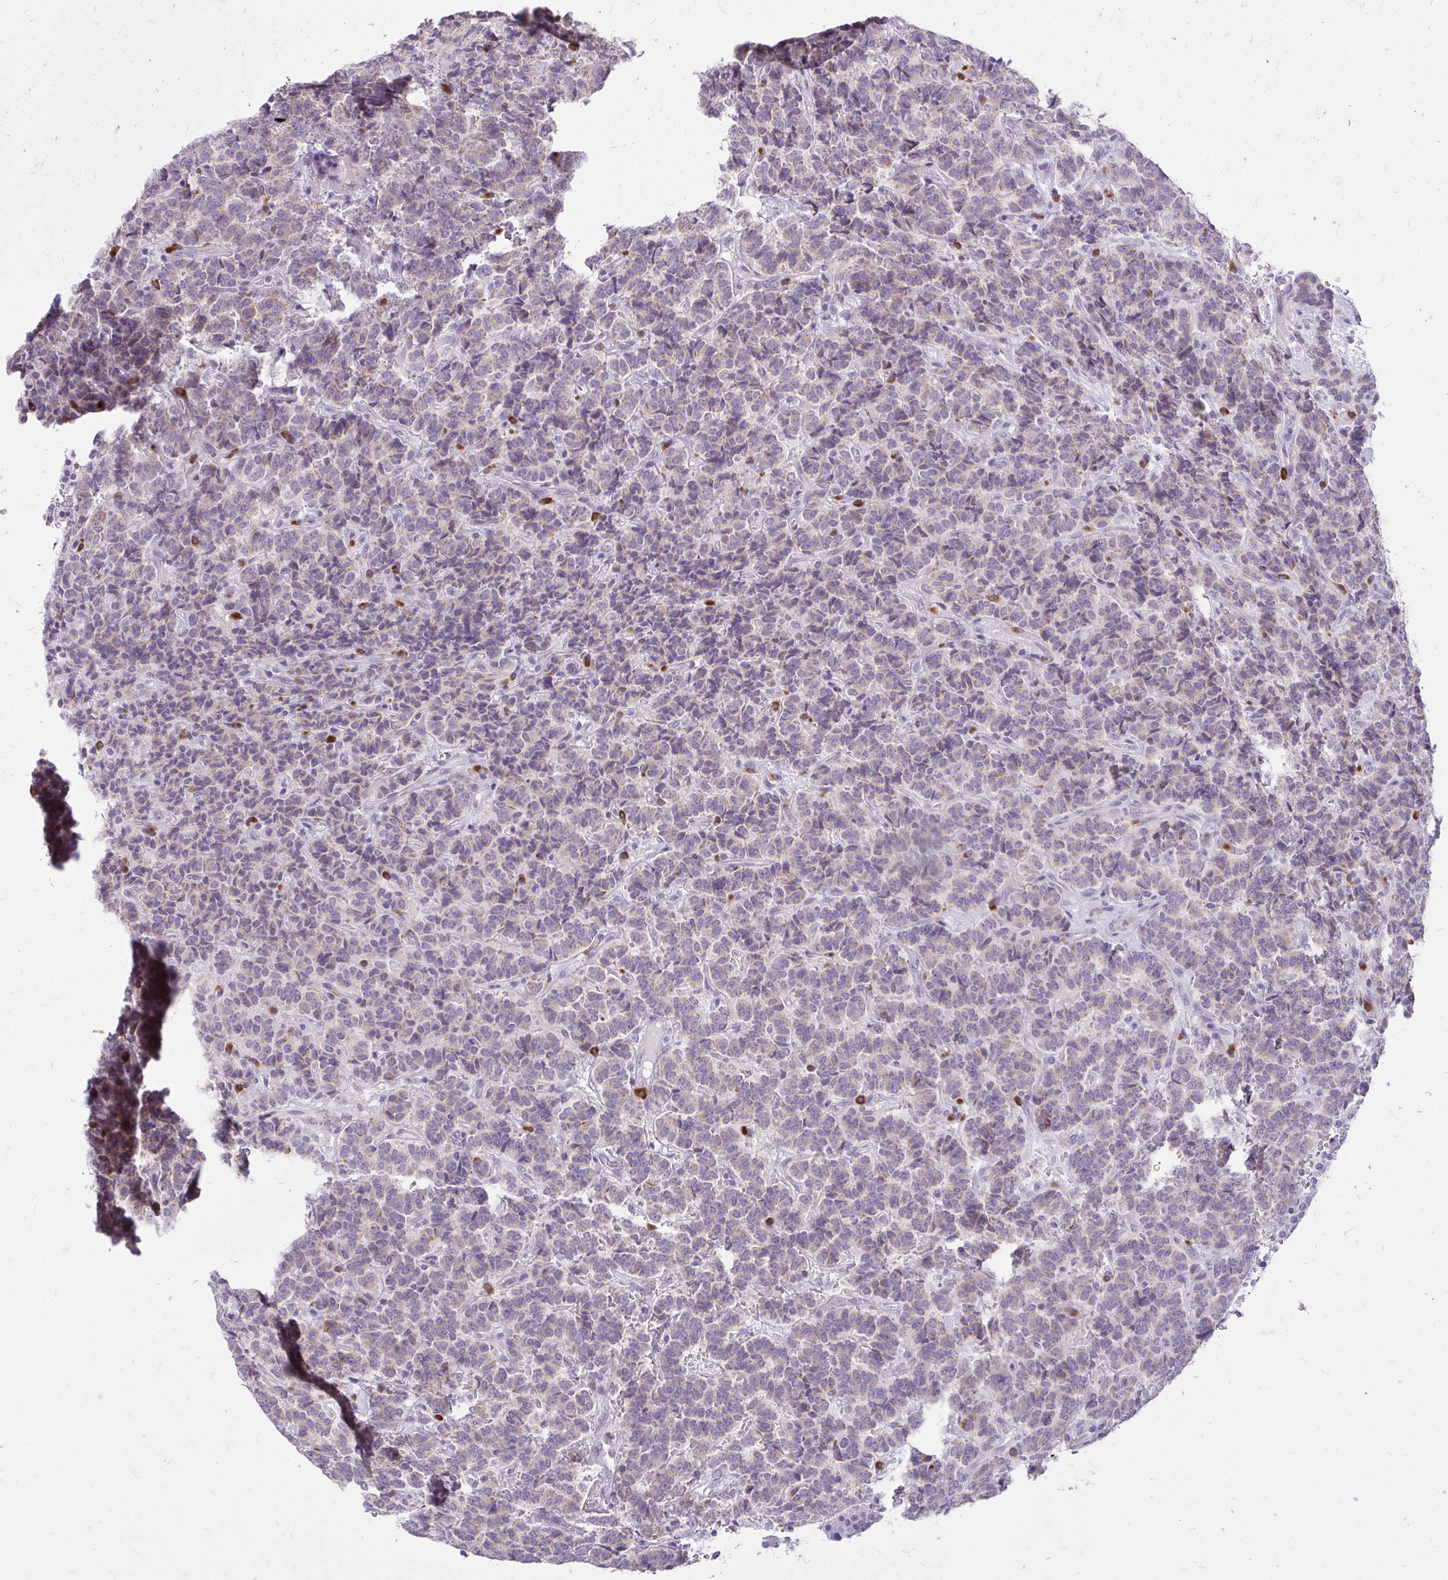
{"staining": {"intensity": "negative", "quantity": "none", "location": "none"}, "tissue": "carcinoid", "cell_type": "Tumor cells", "image_type": "cancer", "snomed": [{"axis": "morphology", "description": "Carcinoid, malignant, NOS"}, {"axis": "topography", "description": "Pancreas"}], "caption": "This micrograph is of carcinoid (malignant) stained with immunohistochemistry (IHC) to label a protein in brown with the nuclei are counter-stained blue. There is no expression in tumor cells.", "gene": "RPS6KA2", "patient": {"sex": "male", "age": 36}}